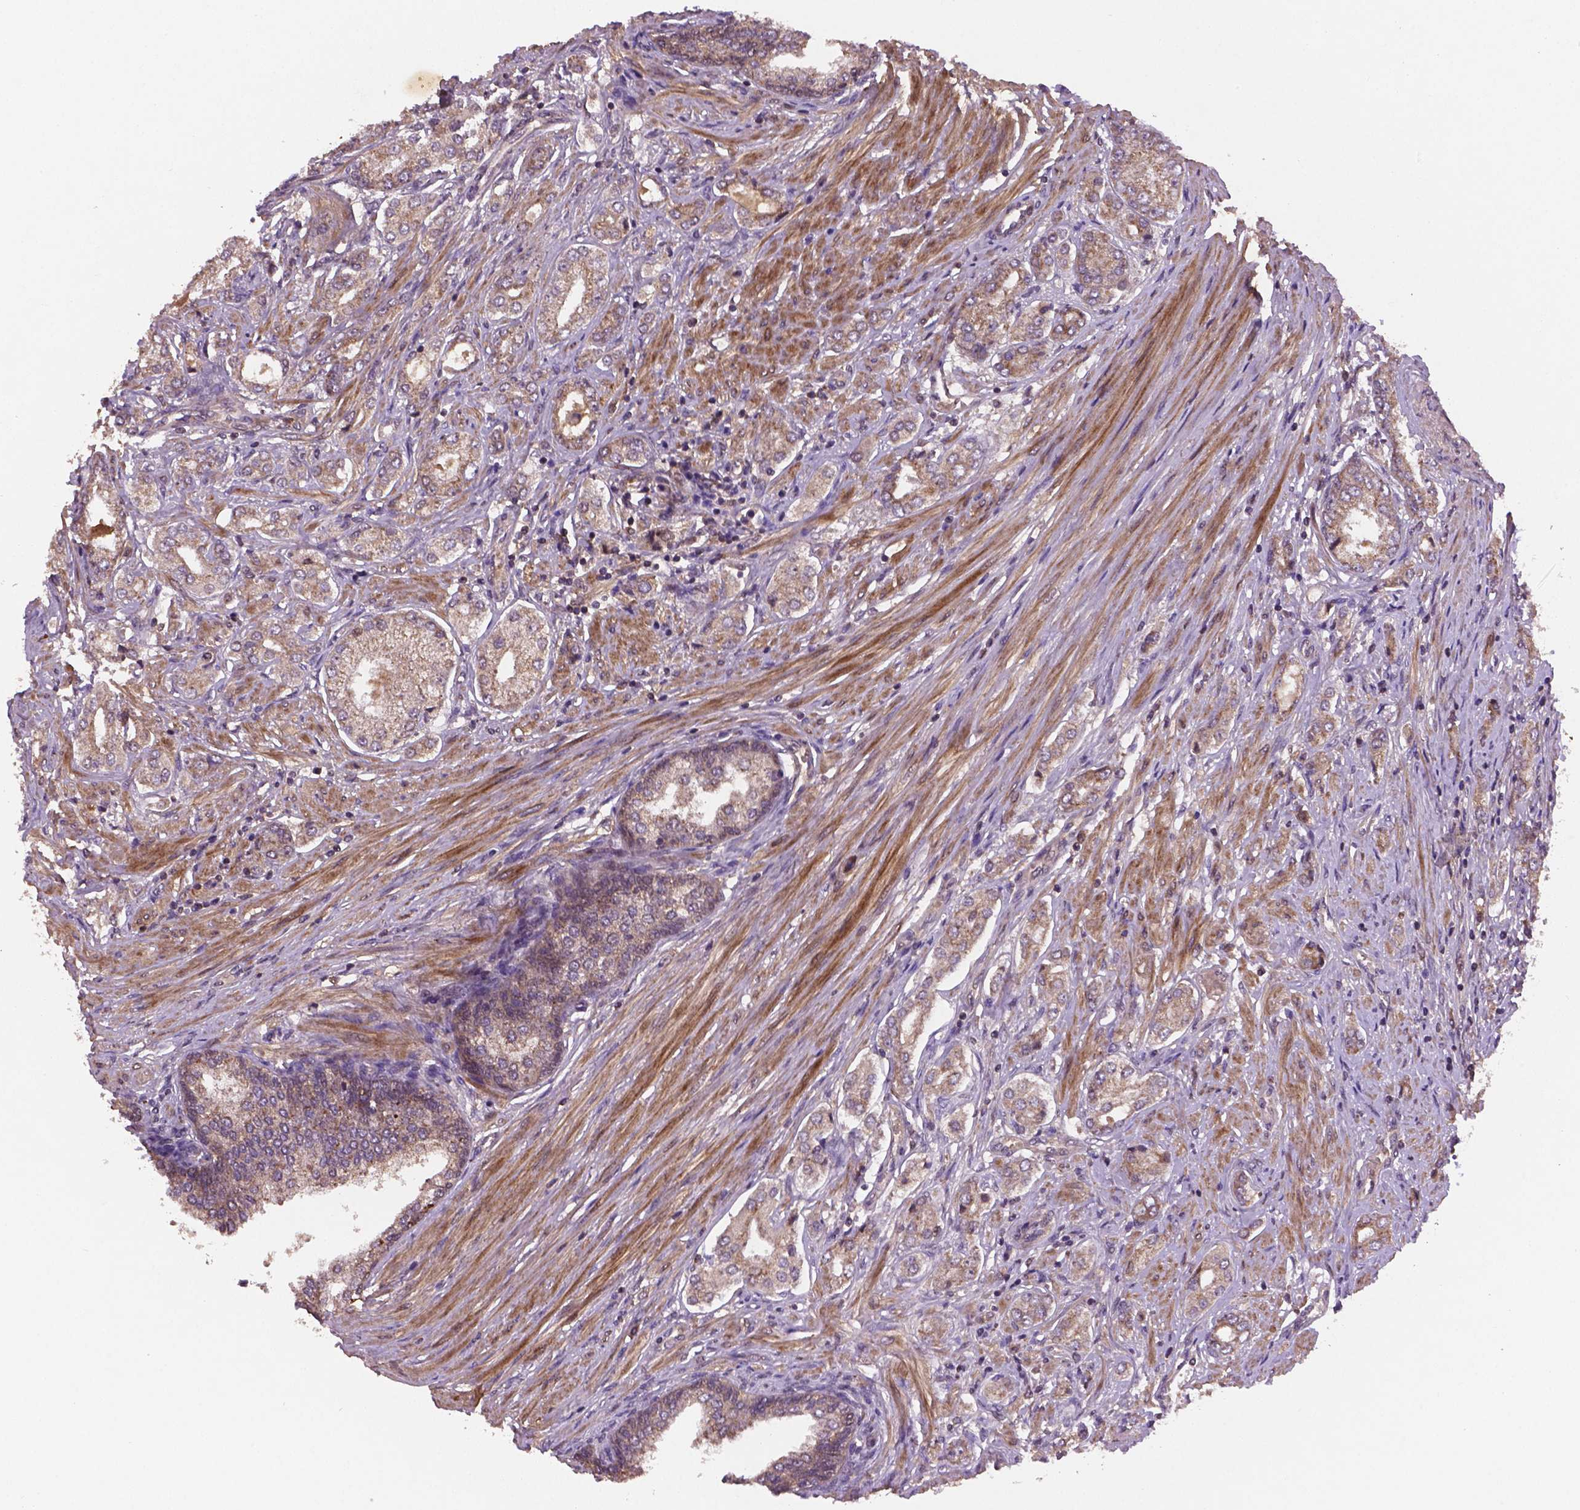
{"staining": {"intensity": "weak", "quantity": ">75%", "location": "cytoplasmic/membranous"}, "tissue": "prostate cancer", "cell_type": "Tumor cells", "image_type": "cancer", "snomed": [{"axis": "morphology", "description": "Adenocarcinoma, NOS"}, {"axis": "topography", "description": "Prostate"}], "caption": "High-magnification brightfield microscopy of adenocarcinoma (prostate) stained with DAB (brown) and counterstained with hematoxylin (blue). tumor cells exhibit weak cytoplasmic/membranous staining is seen in about>75% of cells.", "gene": "NIPAL2", "patient": {"sex": "male", "age": 63}}